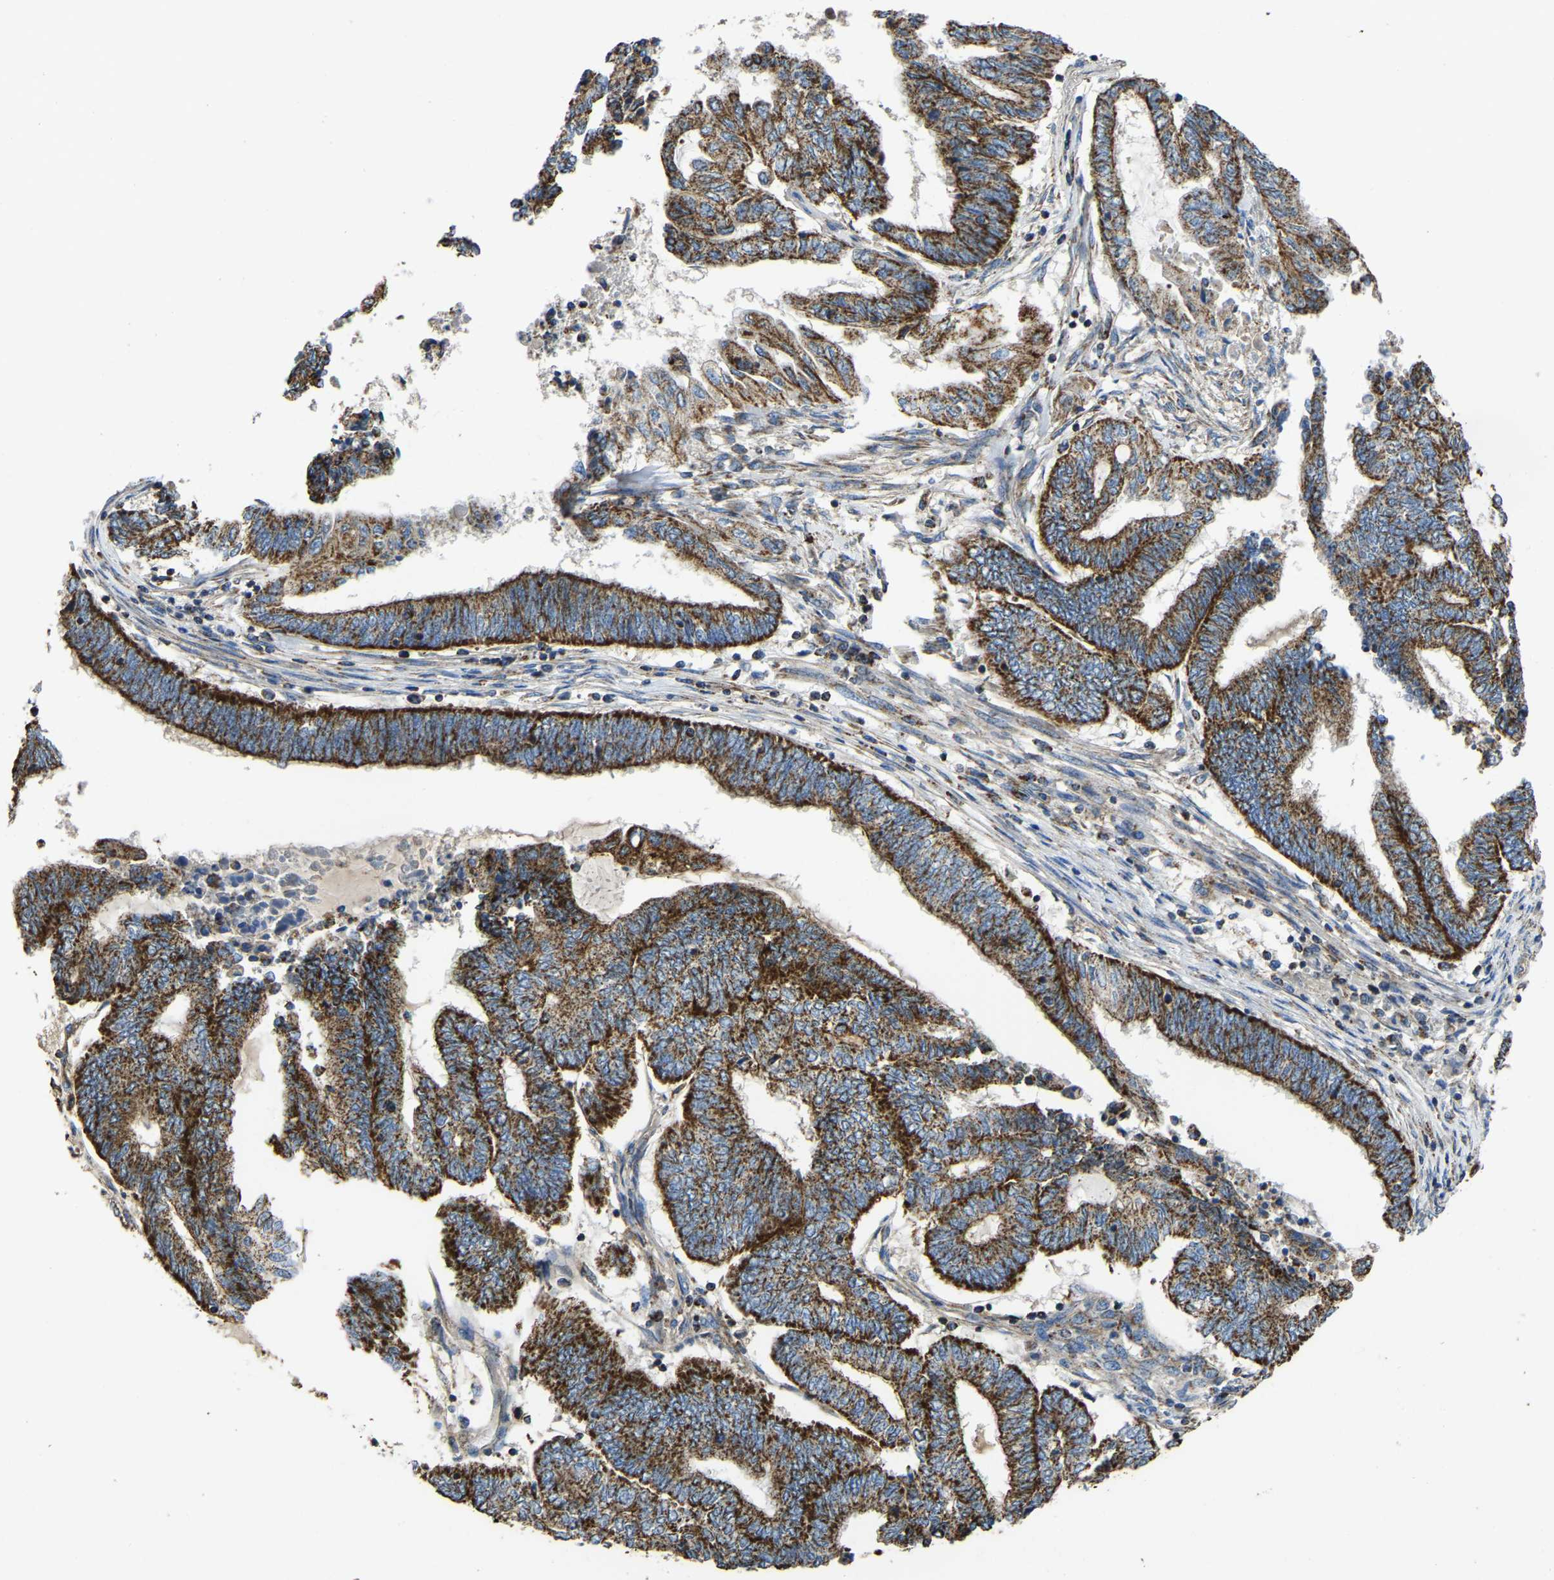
{"staining": {"intensity": "strong", "quantity": ">75%", "location": "cytoplasmic/membranous"}, "tissue": "endometrial cancer", "cell_type": "Tumor cells", "image_type": "cancer", "snomed": [{"axis": "morphology", "description": "Adenocarcinoma, NOS"}, {"axis": "topography", "description": "Uterus"}, {"axis": "topography", "description": "Endometrium"}], "caption": "Immunohistochemical staining of endometrial cancer reveals high levels of strong cytoplasmic/membranous protein expression in about >75% of tumor cells.", "gene": "ETFA", "patient": {"sex": "female", "age": 70}}